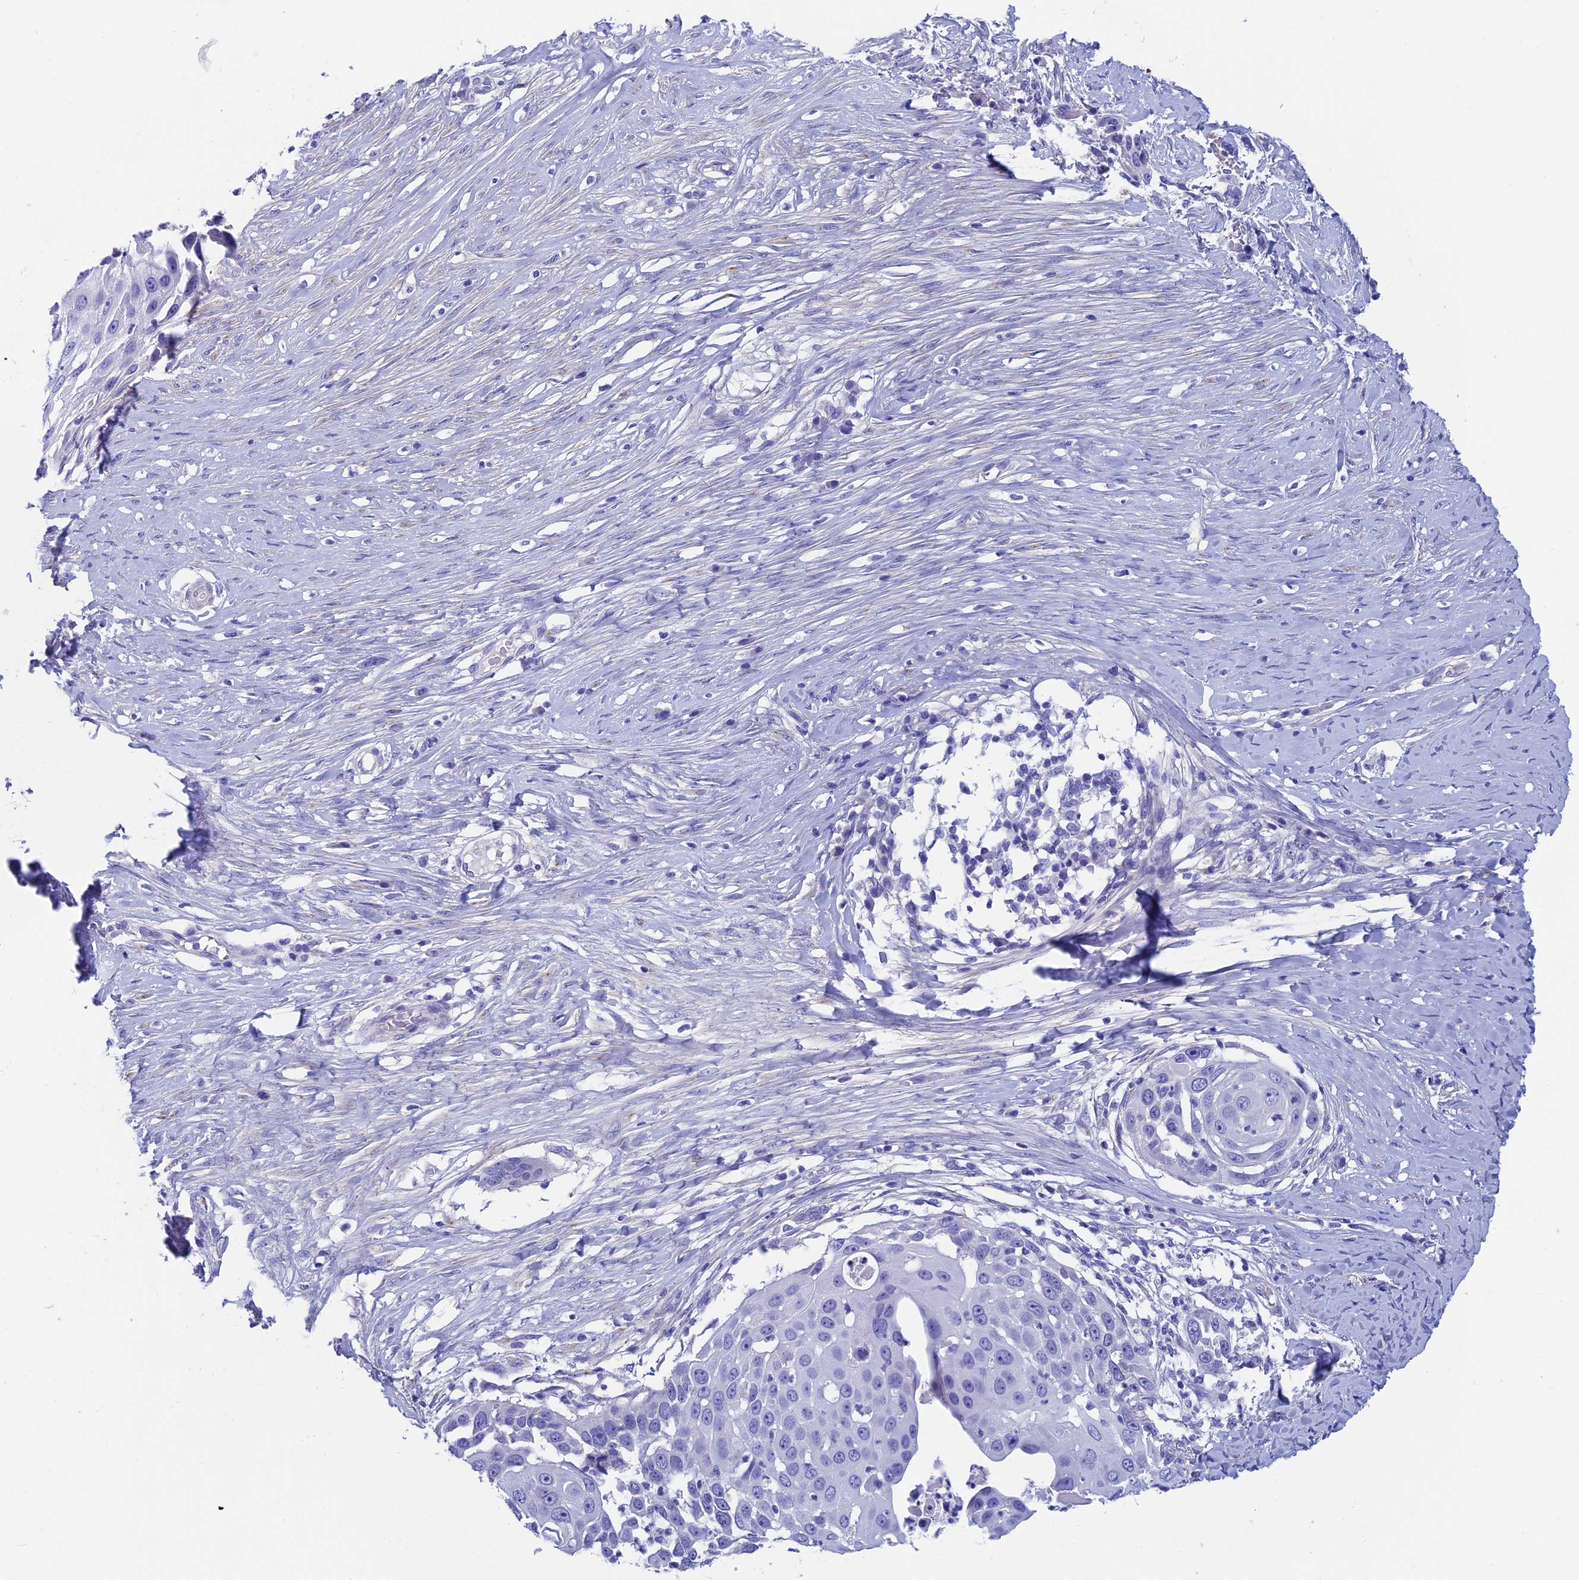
{"staining": {"intensity": "negative", "quantity": "none", "location": "none"}, "tissue": "skin cancer", "cell_type": "Tumor cells", "image_type": "cancer", "snomed": [{"axis": "morphology", "description": "Squamous cell carcinoma, NOS"}, {"axis": "topography", "description": "Skin"}], "caption": "Immunohistochemistry (IHC) micrograph of neoplastic tissue: human skin squamous cell carcinoma stained with DAB (3,3'-diaminobenzidine) demonstrates no significant protein positivity in tumor cells. (DAB (3,3'-diaminobenzidine) IHC with hematoxylin counter stain).", "gene": "ADH7", "patient": {"sex": "female", "age": 44}}